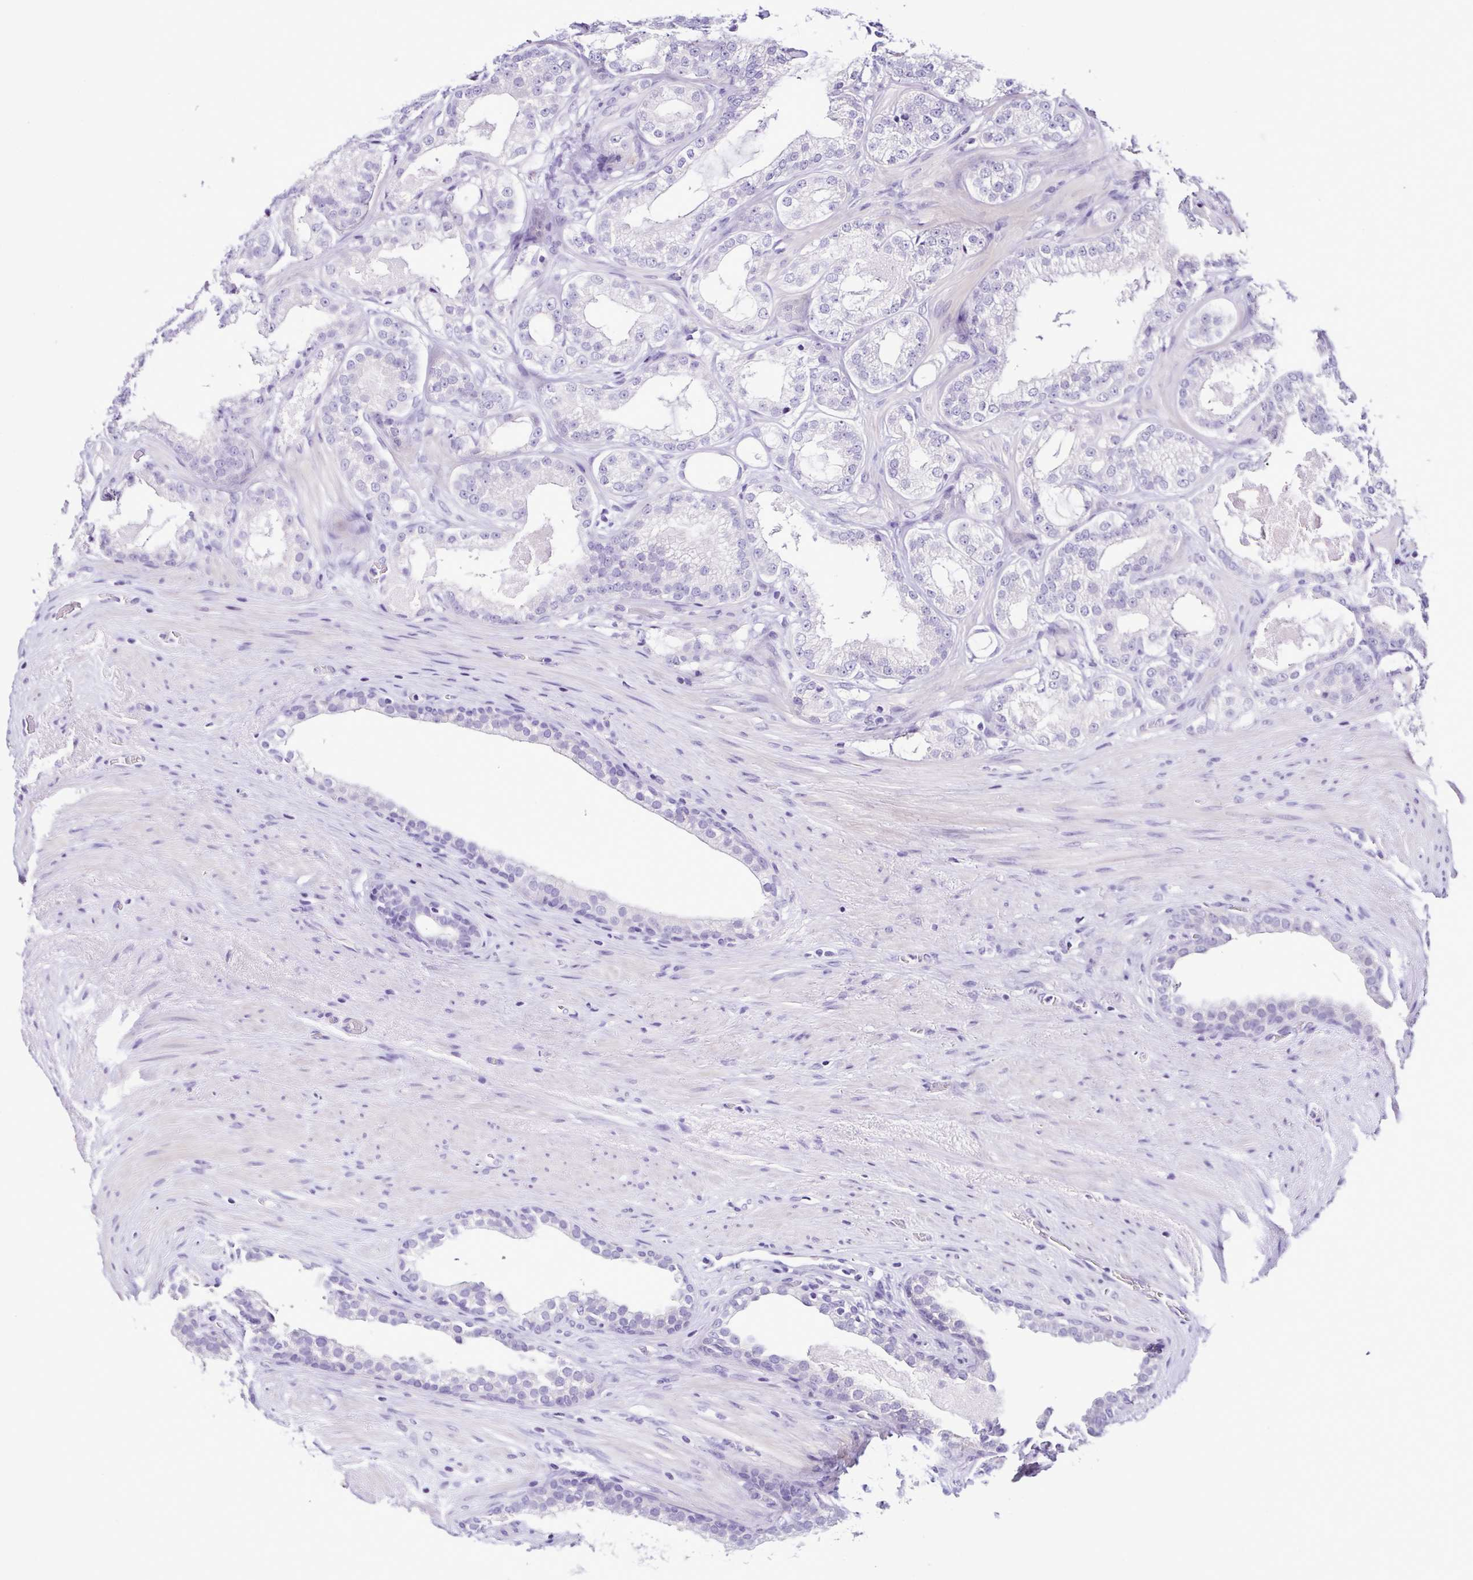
{"staining": {"intensity": "negative", "quantity": "none", "location": "none"}, "tissue": "prostate cancer", "cell_type": "Tumor cells", "image_type": "cancer", "snomed": [{"axis": "morphology", "description": "Adenocarcinoma, High grade"}, {"axis": "topography", "description": "Prostate"}], "caption": "The micrograph reveals no significant expression in tumor cells of prostate cancer.", "gene": "SRL", "patient": {"sex": "male", "age": 65}}